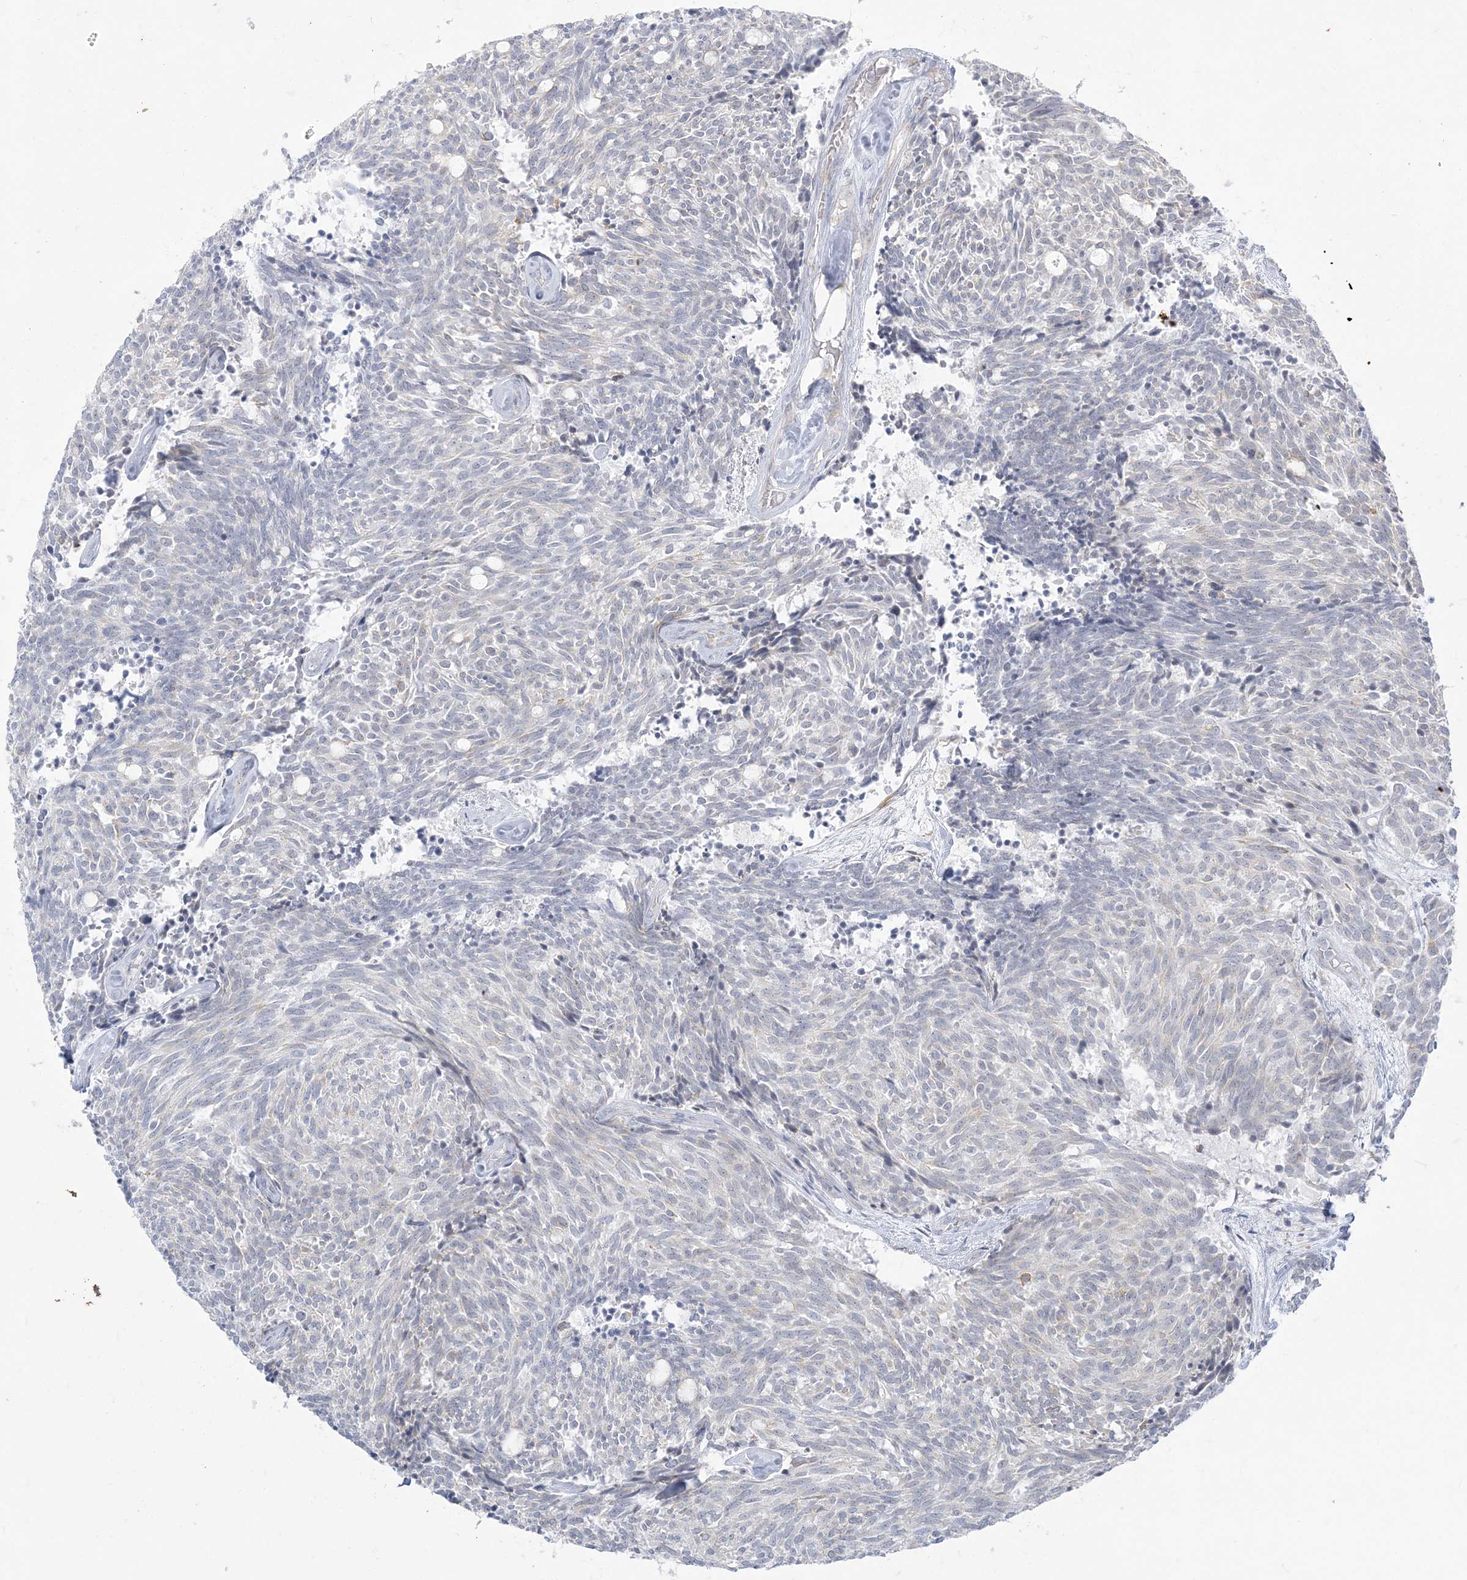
{"staining": {"intensity": "negative", "quantity": "none", "location": "none"}, "tissue": "carcinoid", "cell_type": "Tumor cells", "image_type": "cancer", "snomed": [{"axis": "morphology", "description": "Carcinoid, malignant, NOS"}, {"axis": "topography", "description": "Pancreas"}], "caption": "This is an immunohistochemistry image of human malignant carcinoid. There is no staining in tumor cells.", "gene": "ZC3H6", "patient": {"sex": "female", "age": 54}}